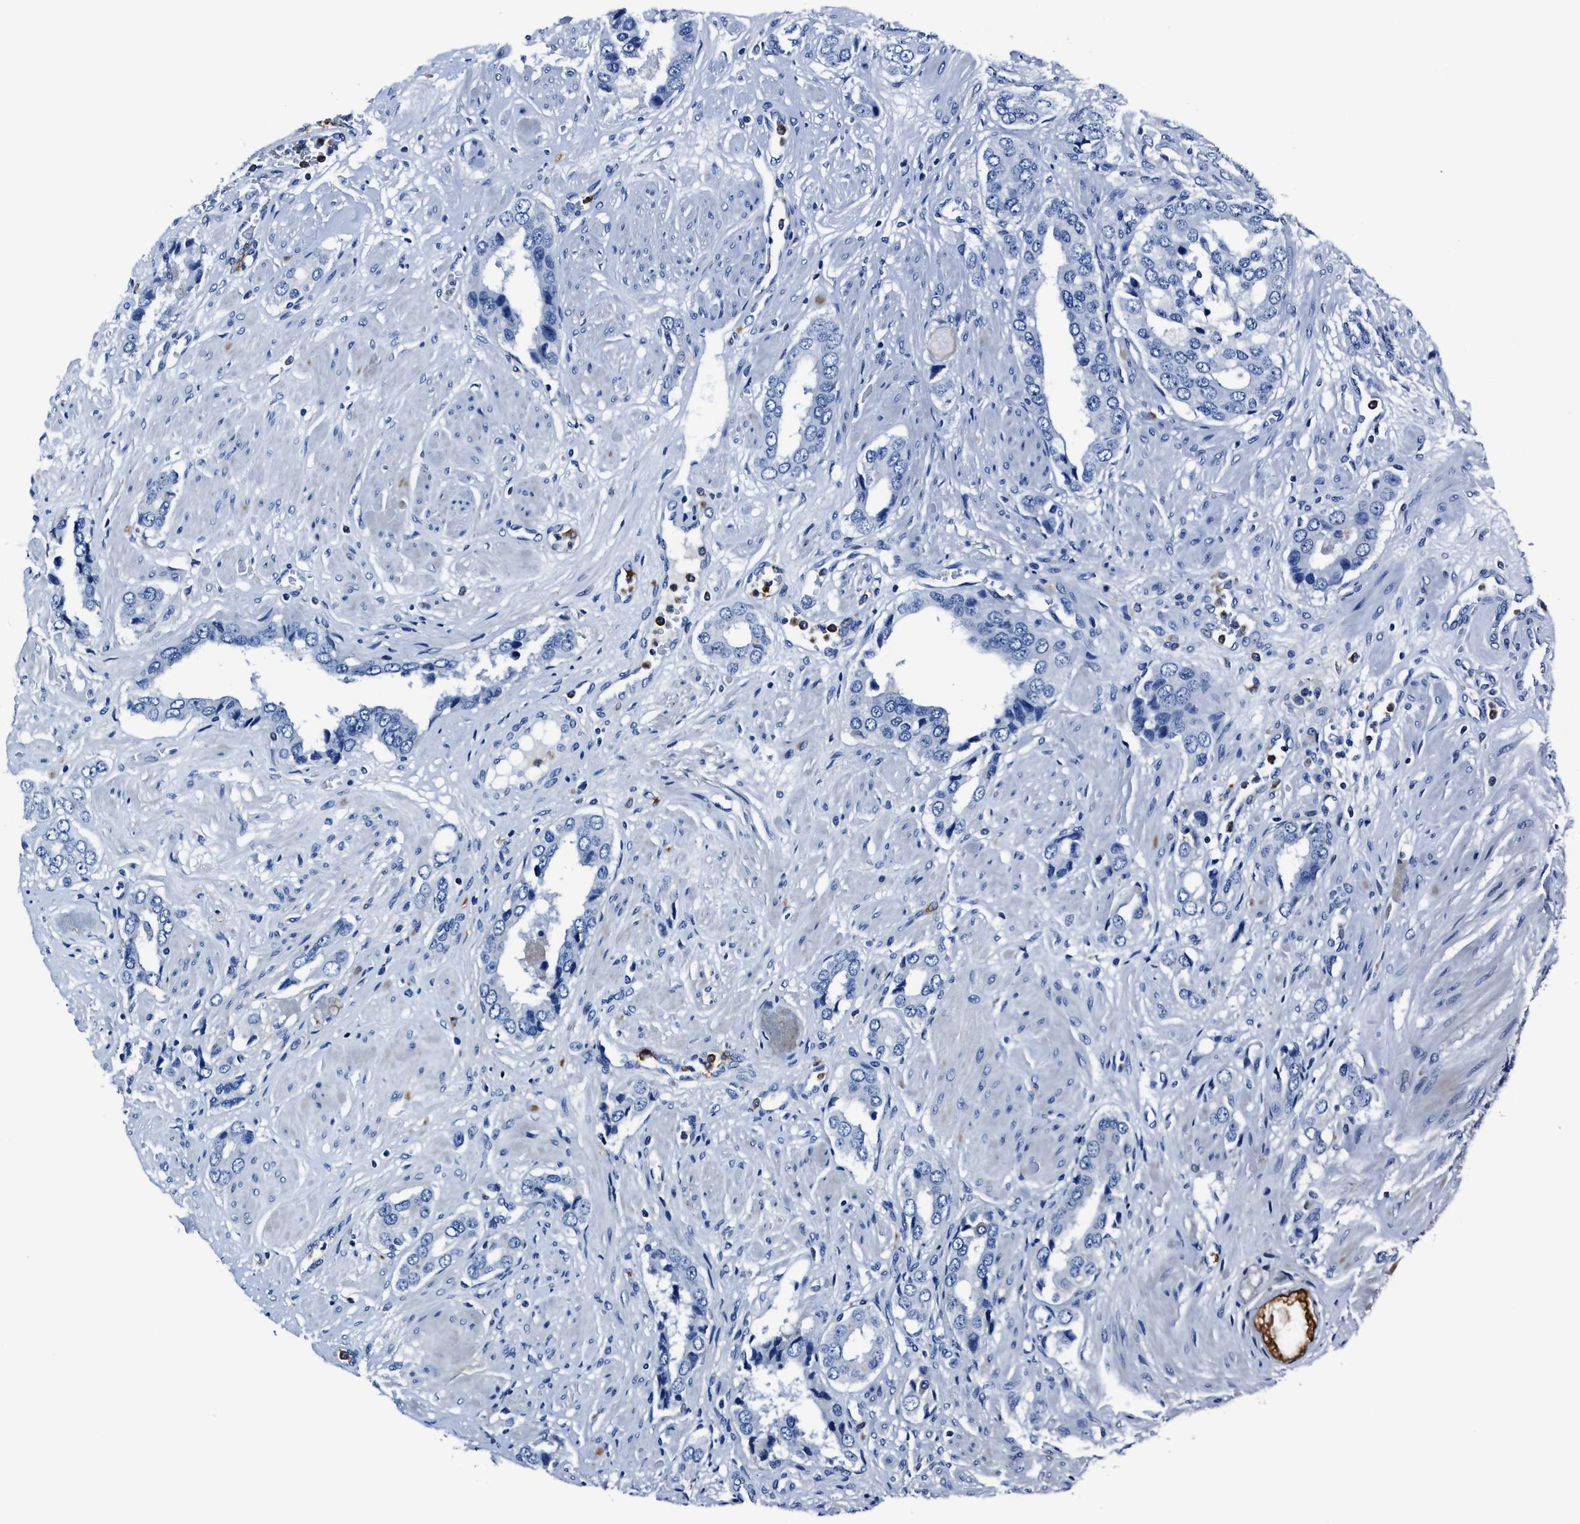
{"staining": {"intensity": "negative", "quantity": "none", "location": "none"}, "tissue": "prostate cancer", "cell_type": "Tumor cells", "image_type": "cancer", "snomed": [{"axis": "morphology", "description": "Adenocarcinoma, High grade"}, {"axis": "topography", "description": "Prostate"}], "caption": "Human prostate adenocarcinoma (high-grade) stained for a protein using immunohistochemistry shows no positivity in tumor cells.", "gene": "FGL2", "patient": {"sex": "male", "age": 52}}